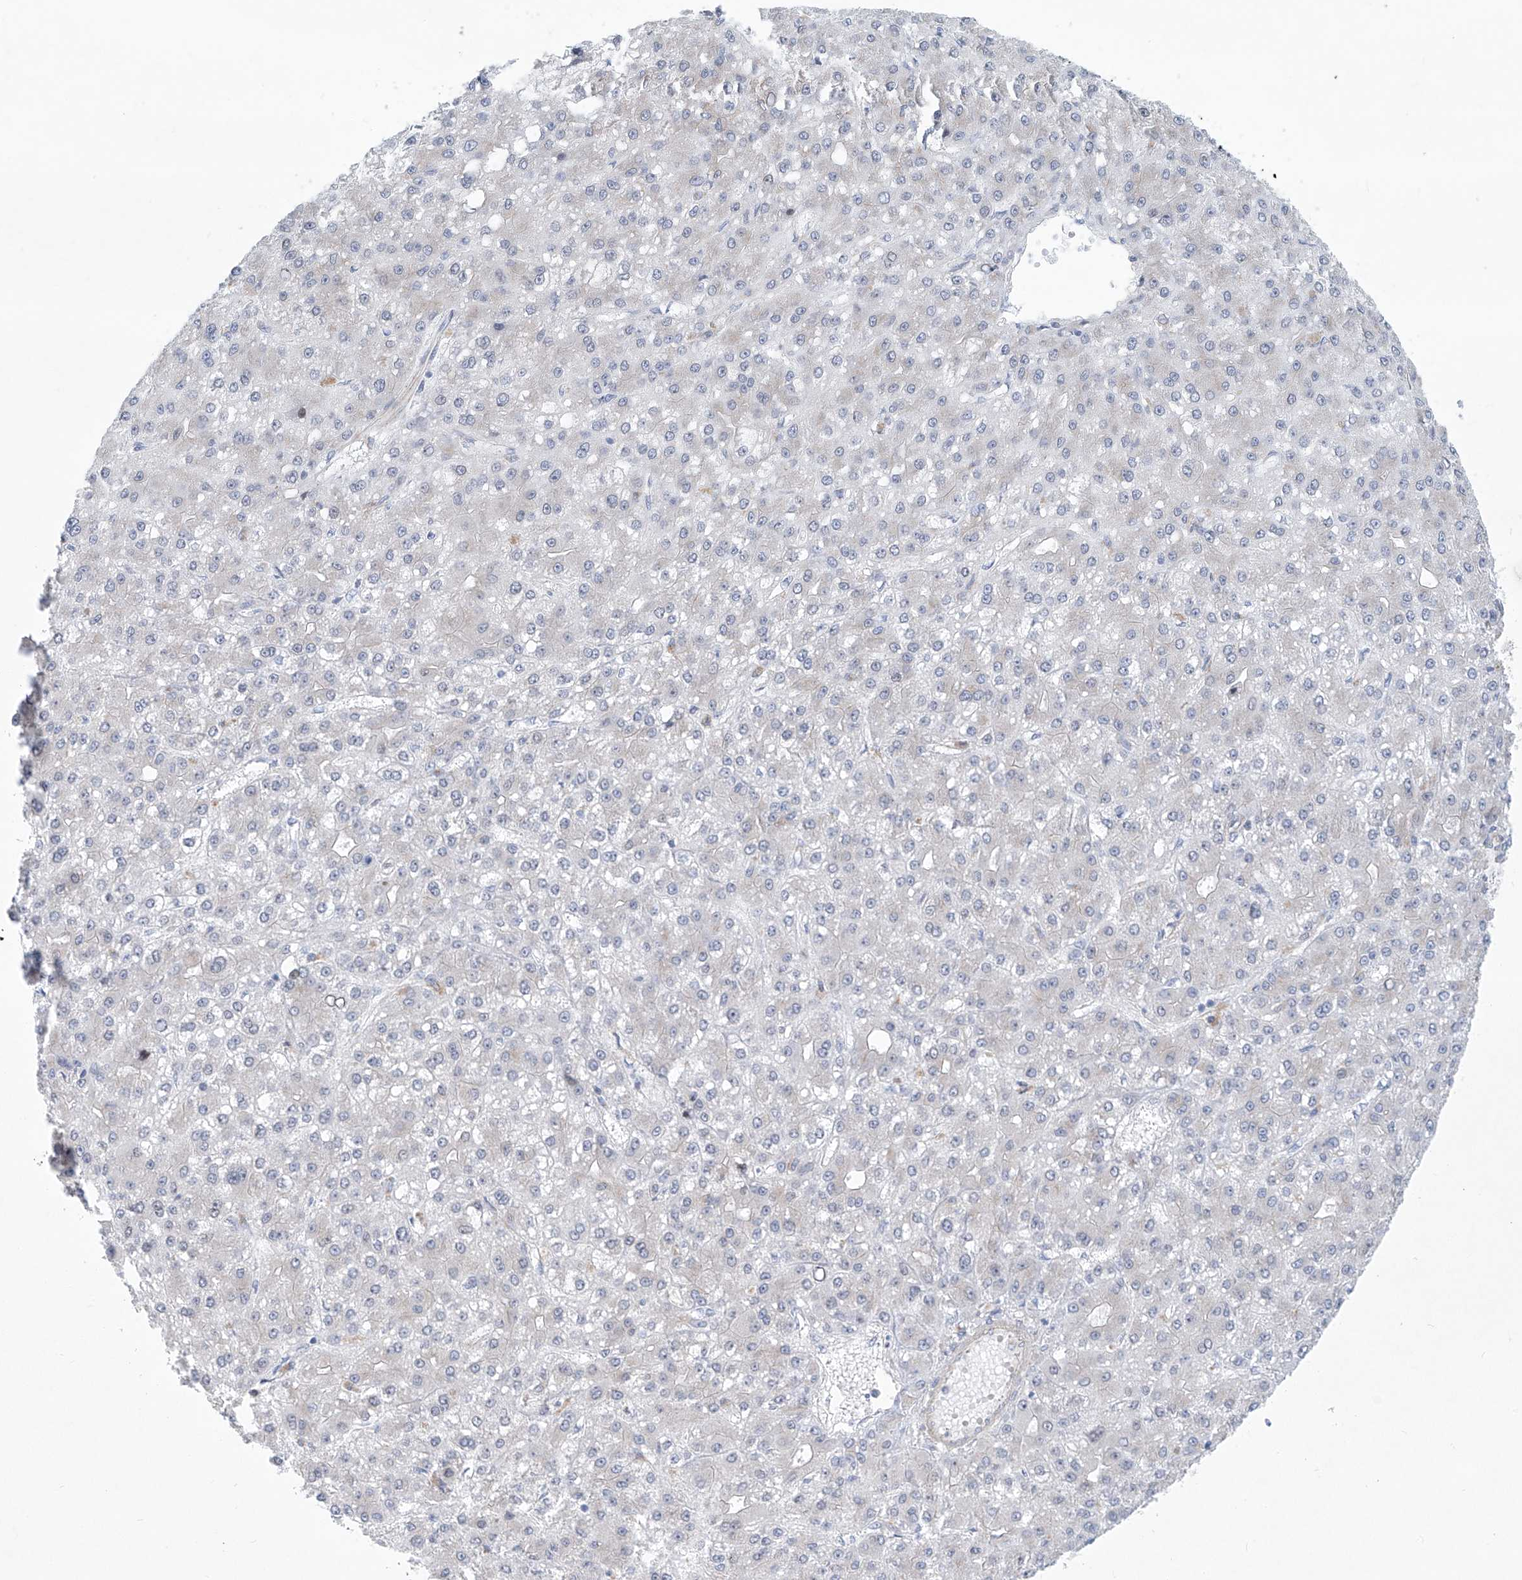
{"staining": {"intensity": "negative", "quantity": "none", "location": "none"}, "tissue": "liver cancer", "cell_type": "Tumor cells", "image_type": "cancer", "snomed": [{"axis": "morphology", "description": "Carcinoma, Hepatocellular, NOS"}, {"axis": "topography", "description": "Liver"}], "caption": "Tumor cells are negative for brown protein staining in liver cancer.", "gene": "KLC4", "patient": {"sex": "male", "age": 67}}